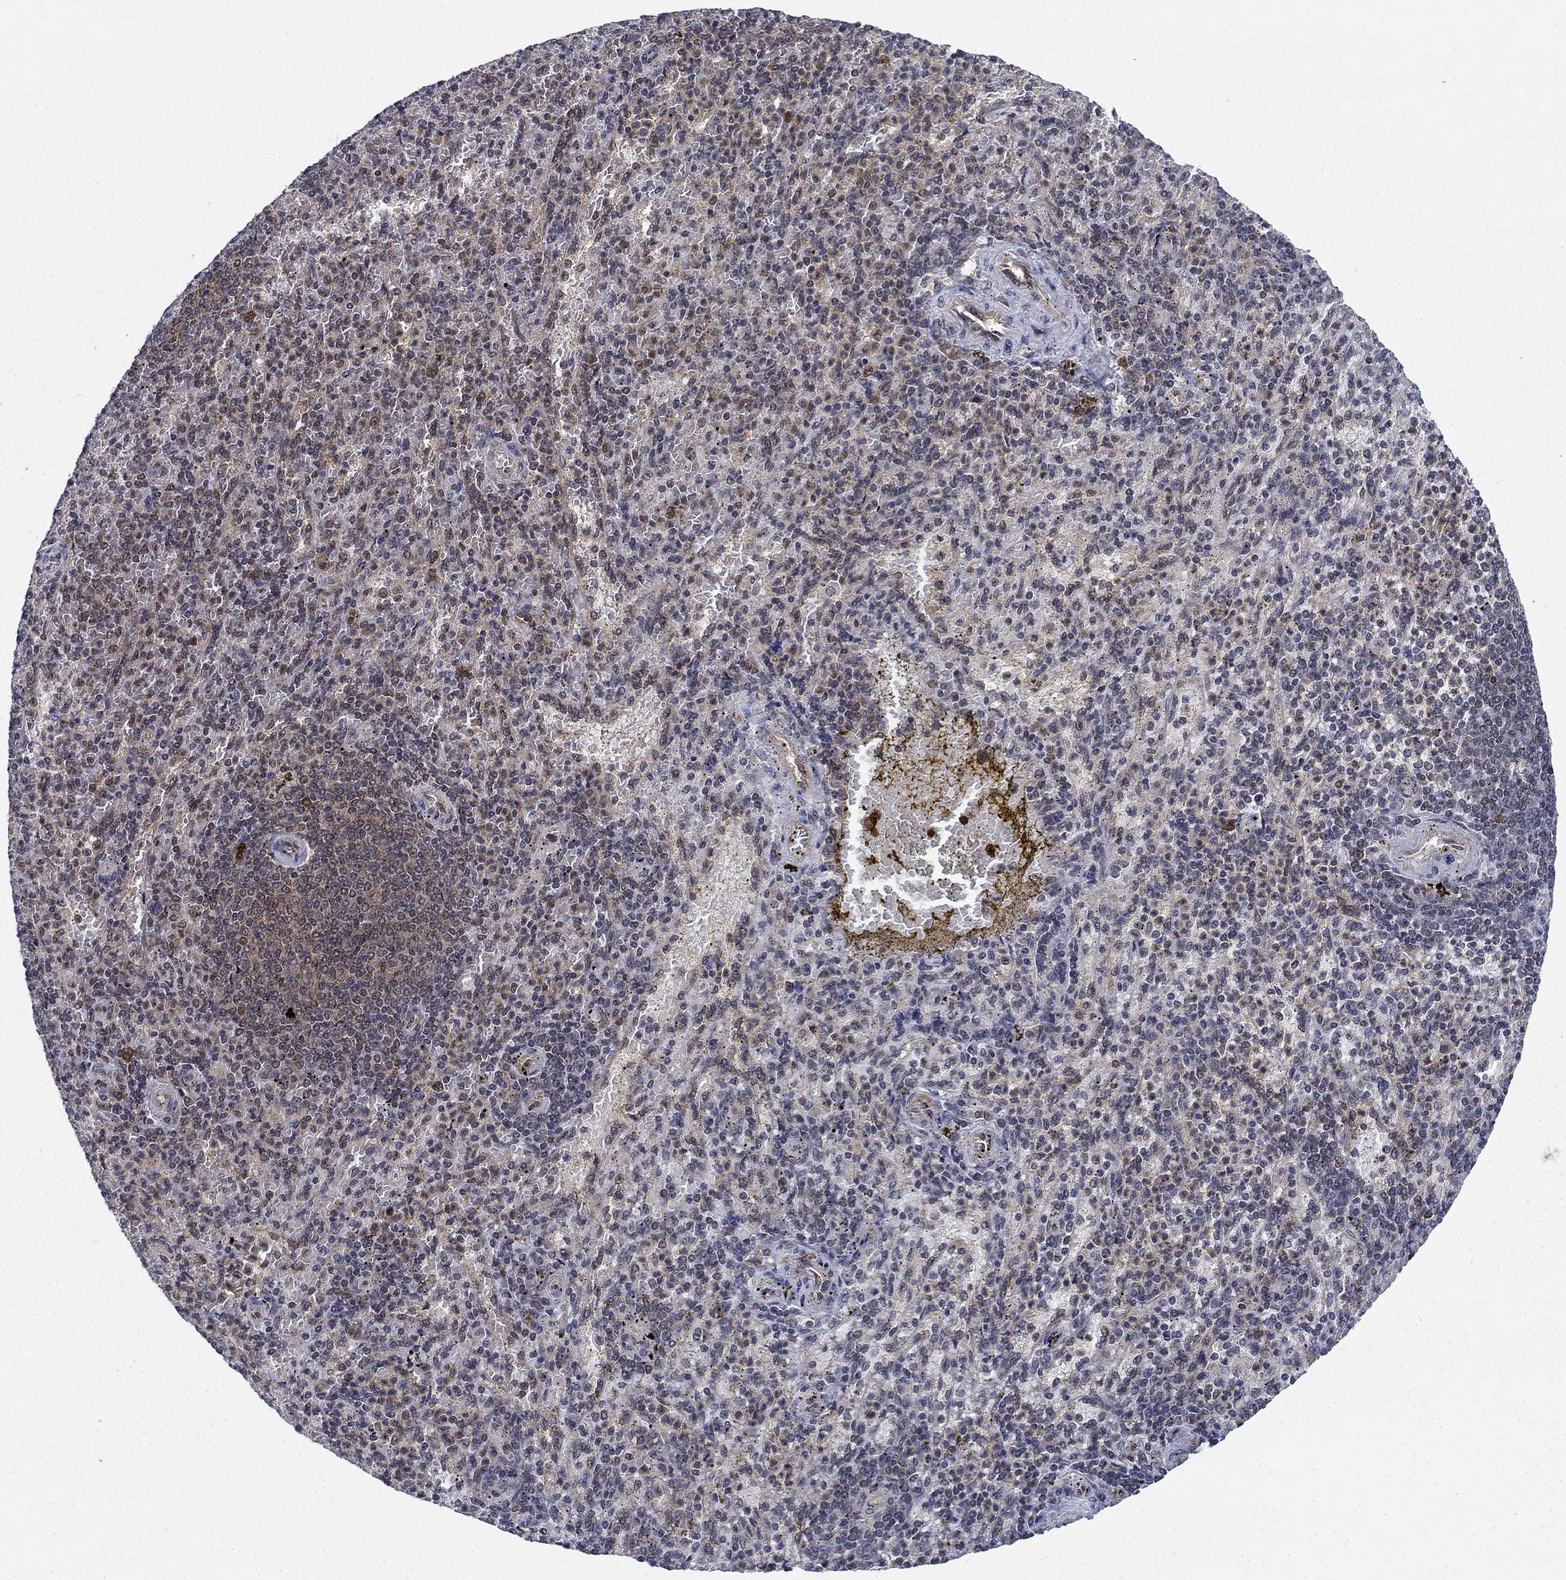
{"staining": {"intensity": "strong", "quantity": "<25%", "location": "nuclear"}, "tissue": "spleen", "cell_type": "Cells in red pulp", "image_type": "normal", "snomed": [{"axis": "morphology", "description": "Normal tissue, NOS"}, {"axis": "topography", "description": "Spleen"}], "caption": "Immunohistochemistry (DAB (3,3'-diaminobenzidine)) staining of normal human spleen shows strong nuclear protein expression in approximately <25% of cells in red pulp.", "gene": "DNAJA1", "patient": {"sex": "female", "age": 74}}